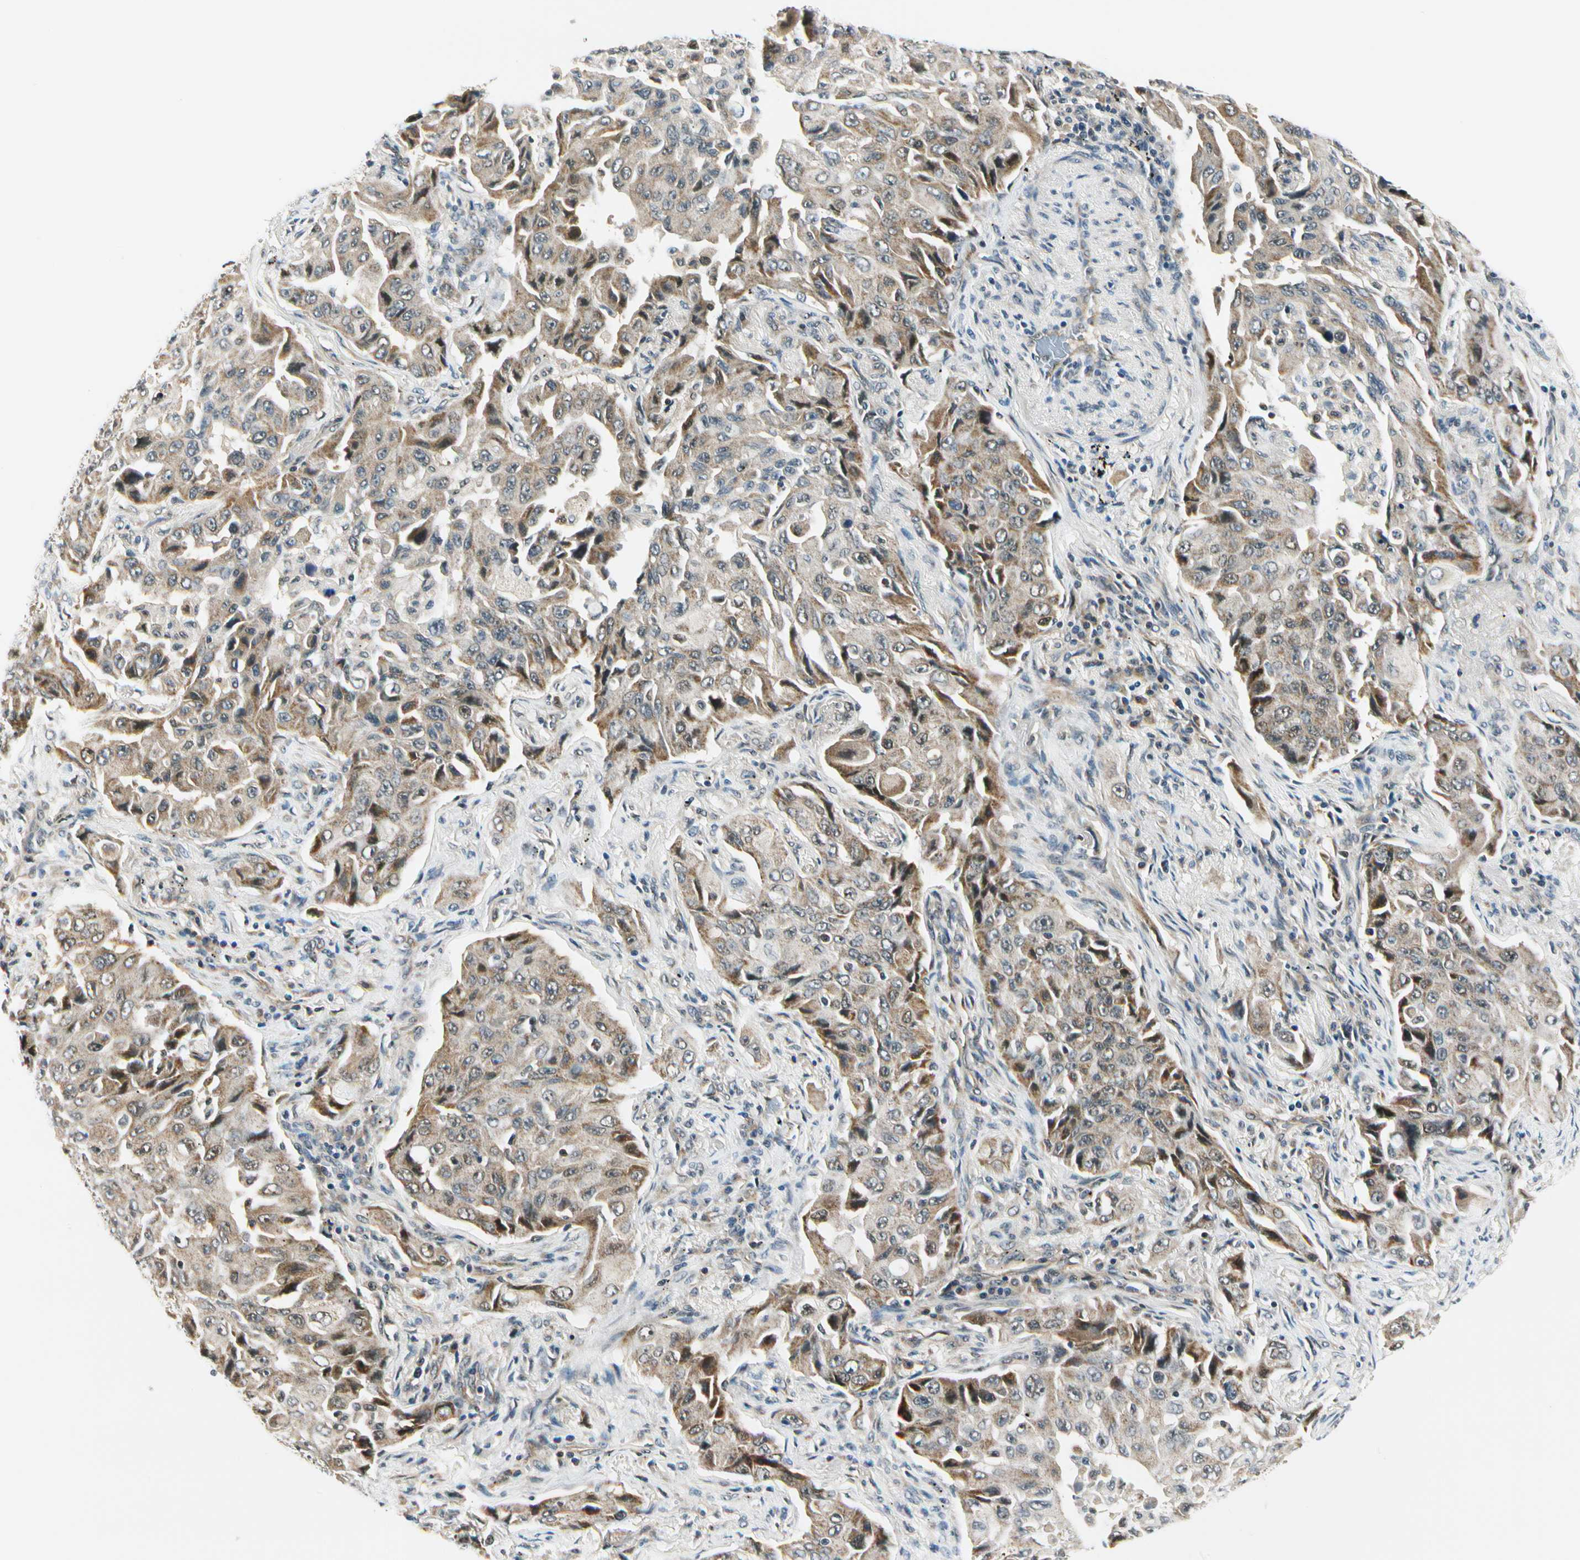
{"staining": {"intensity": "moderate", "quantity": ">75%", "location": "cytoplasmic/membranous"}, "tissue": "lung cancer", "cell_type": "Tumor cells", "image_type": "cancer", "snomed": [{"axis": "morphology", "description": "Adenocarcinoma, NOS"}, {"axis": "topography", "description": "Lung"}], "caption": "Protein staining demonstrates moderate cytoplasmic/membranous positivity in approximately >75% of tumor cells in lung cancer.", "gene": "PDK2", "patient": {"sex": "female", "age": 65}}